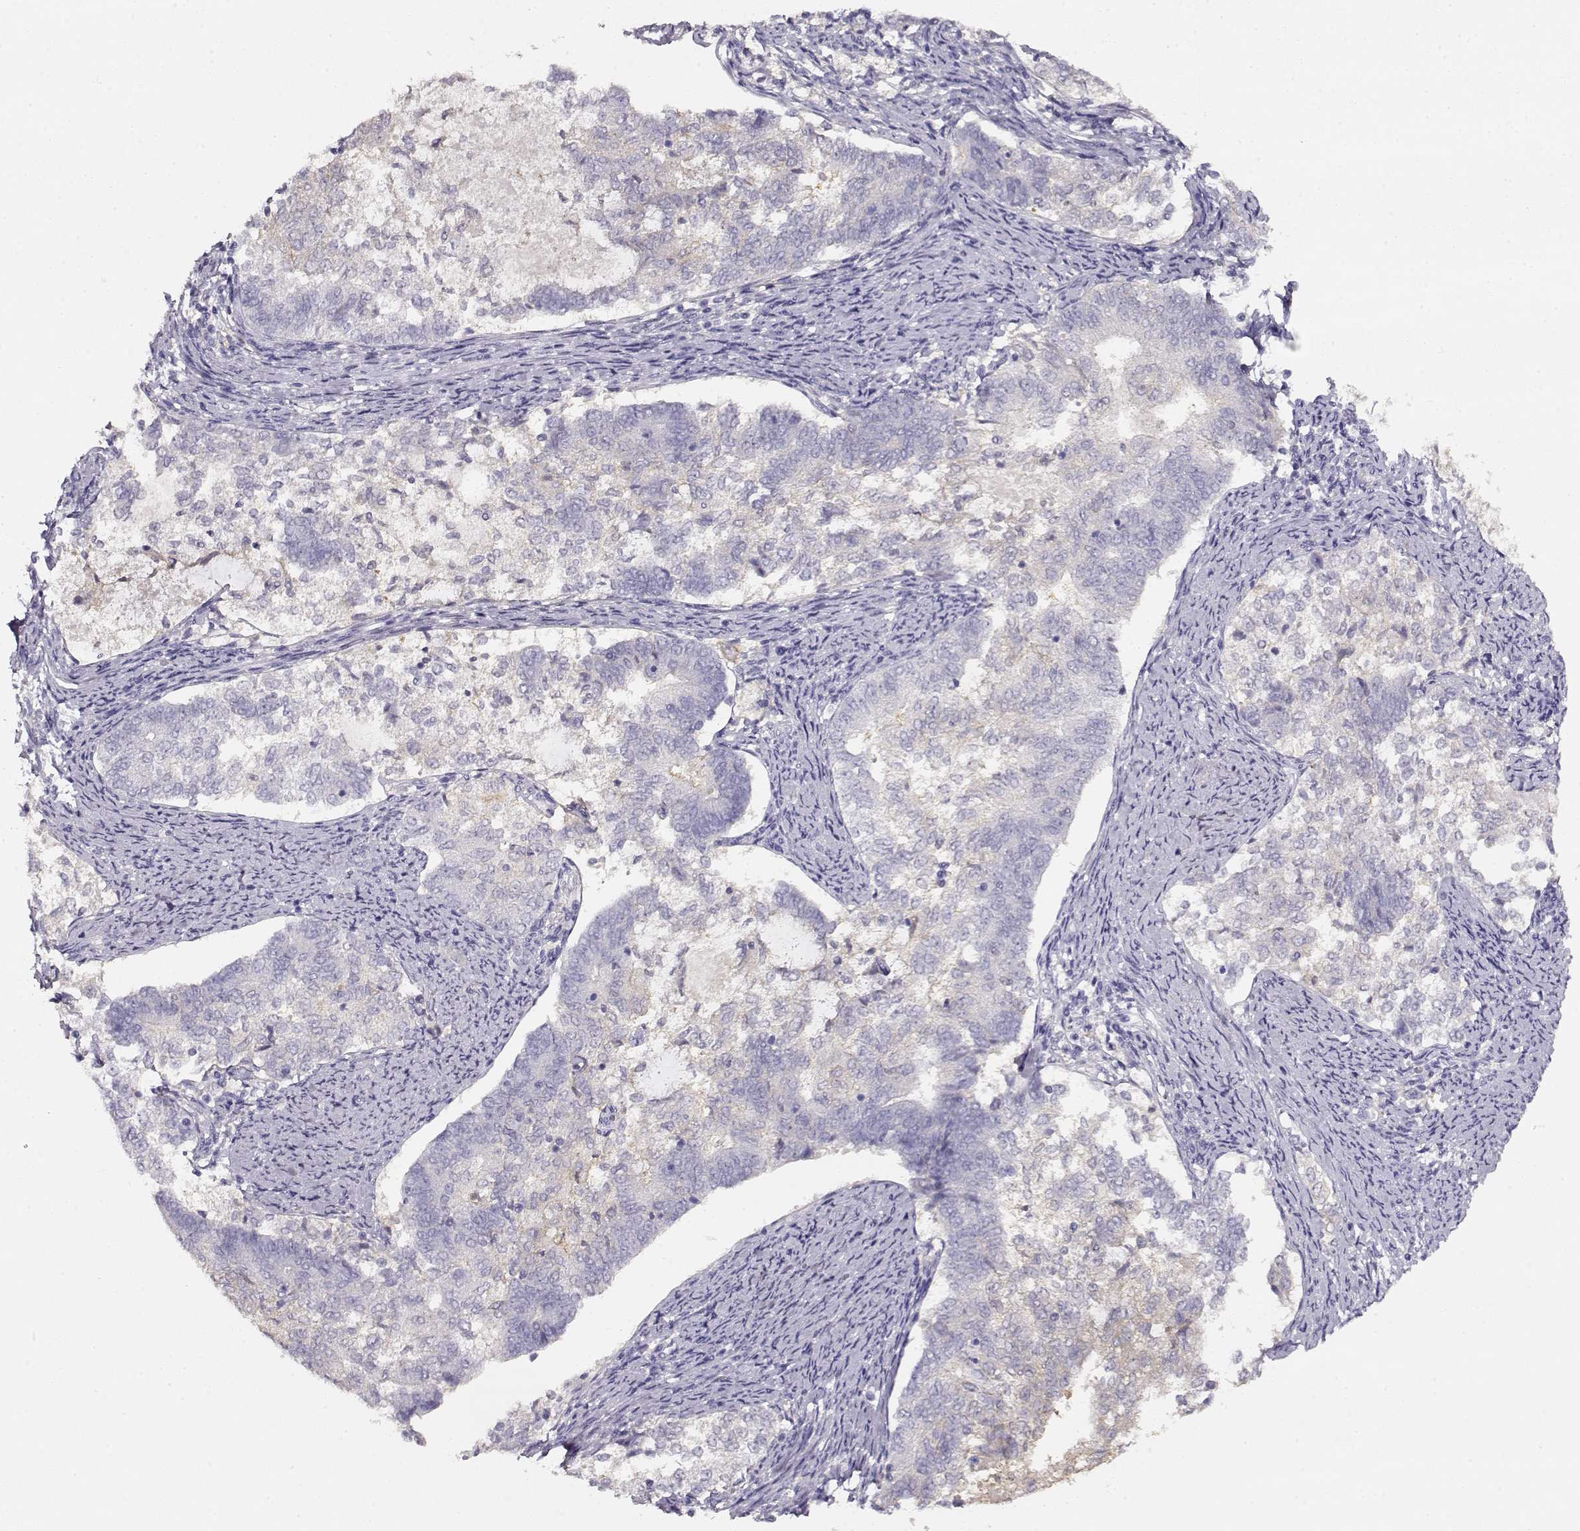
{"staining": {"intensity": "negative", "quantity": "none", "location": "none"}, "tissue": "endometrial cancer", "cell_type": "Tumor cells", "image_type": "cancer", "snomed": [{"axis": "morphology", "description": "Adenocarcinoma, NOS"}, {"axis": "topography", "description": "Endometrium"}], "caption": "This is a micrograph of immunohistochemistry (IHC) staining of endometrial cancer, which shows no staining in tumor cells. (IHC, brightfield microscopy, high magnification).", "gene": "NDRG4", "patient": {"sex": "female", "age": 65}}